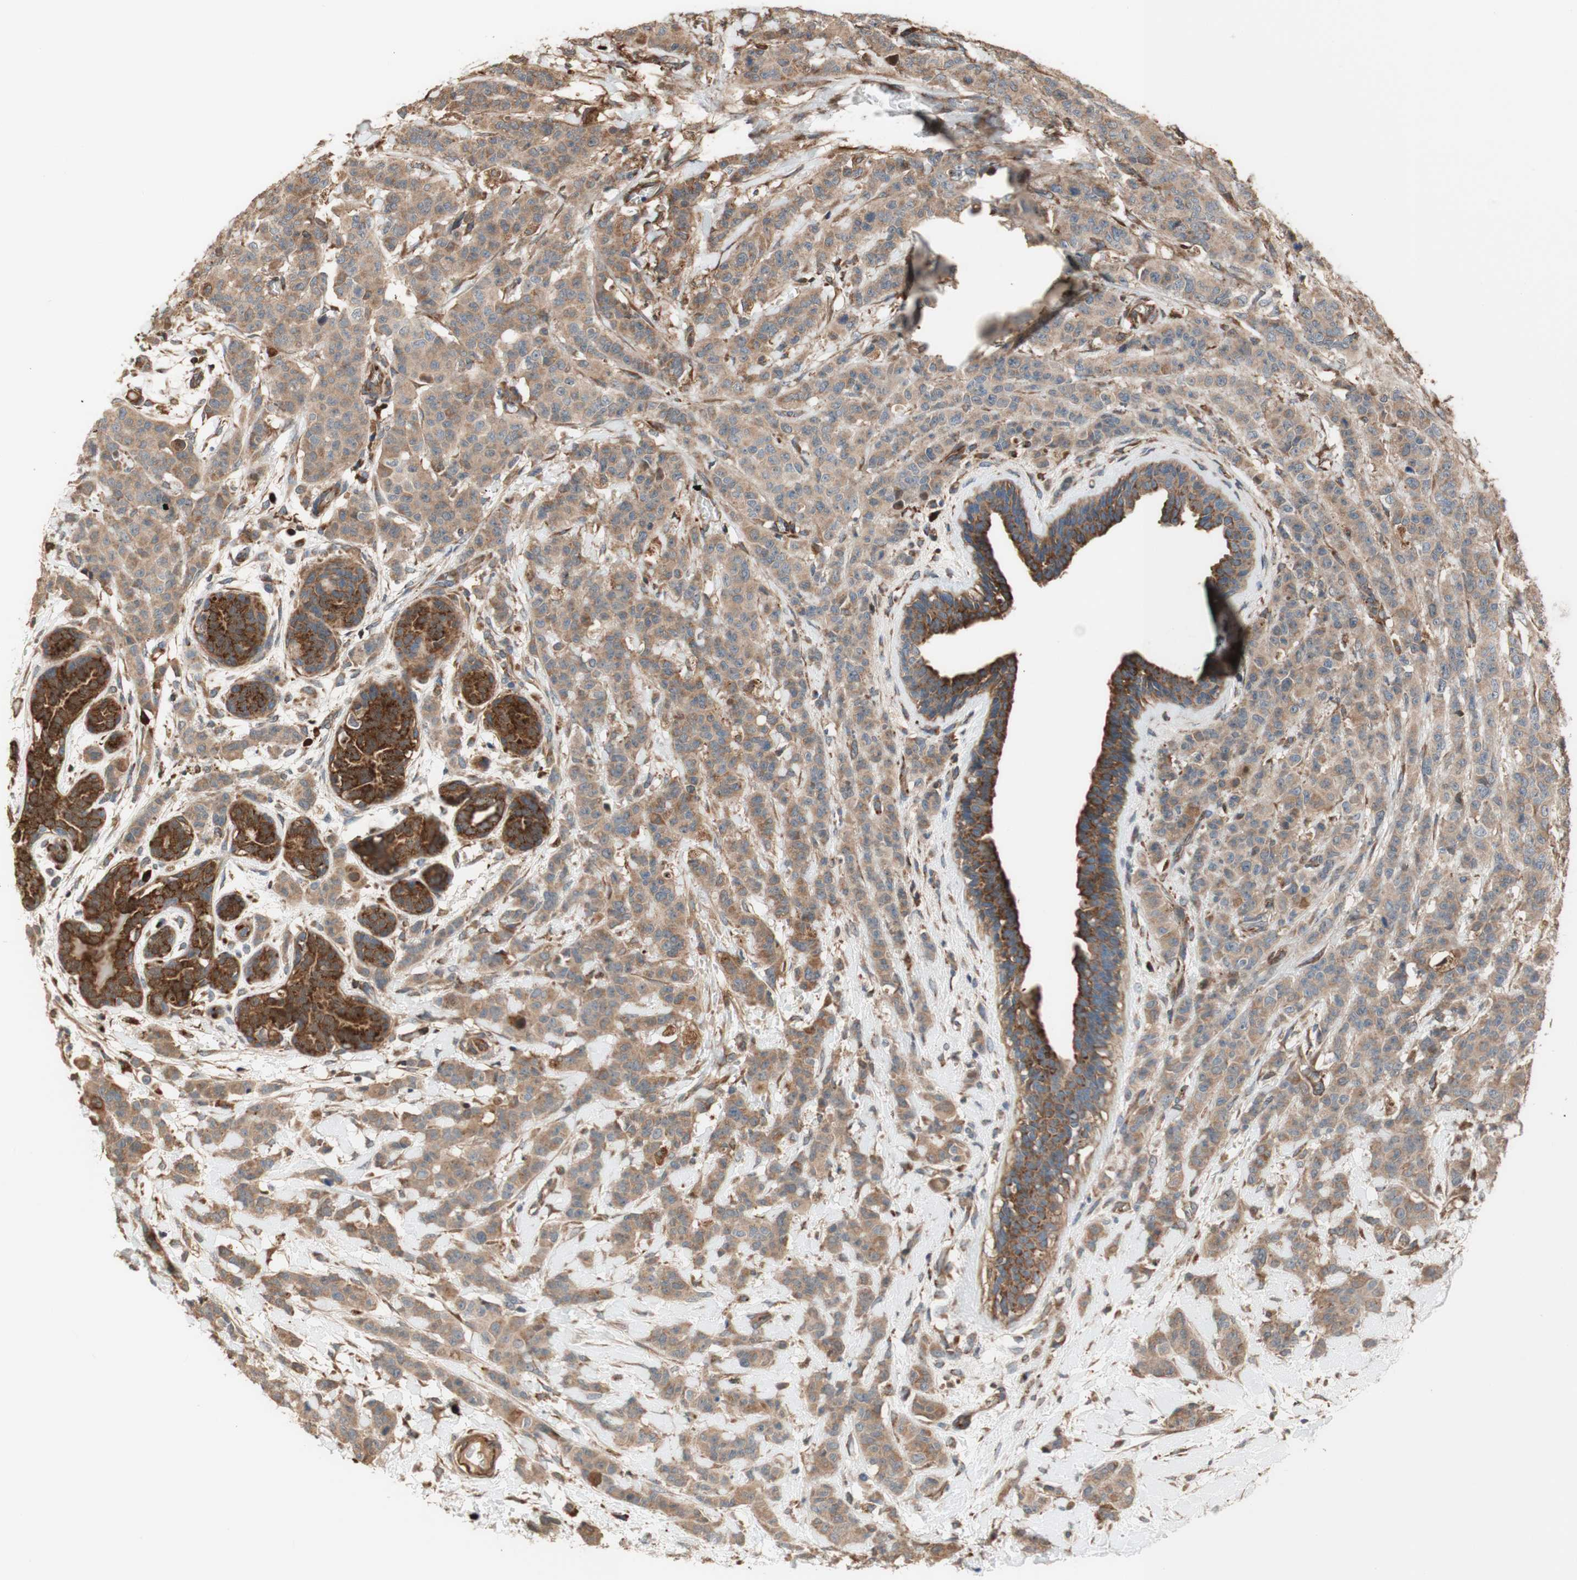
{"staining": {"intensity": "moderate", "quantity": ">75%", "location": "cytoplasmic/membranous"}, "tissue": "breast cancer", "cell_type": "Tumor cells", "image_type": "cancer", "snomed": [{"axis": "morphology", "description": "Normal tissue, NOS"}, {"axis": "morphology", "description": "Duct carcinoma"}, {"axis": "topography", "description": "Breast"}], "caption": "An image of human intraductal carcinoma (breast) stained for a protein shows moderate cytoplasmic/membranous brown staining in tumor cells.", "gene": "PTPN21", "patient": {"sex": "female", "age": 40}}